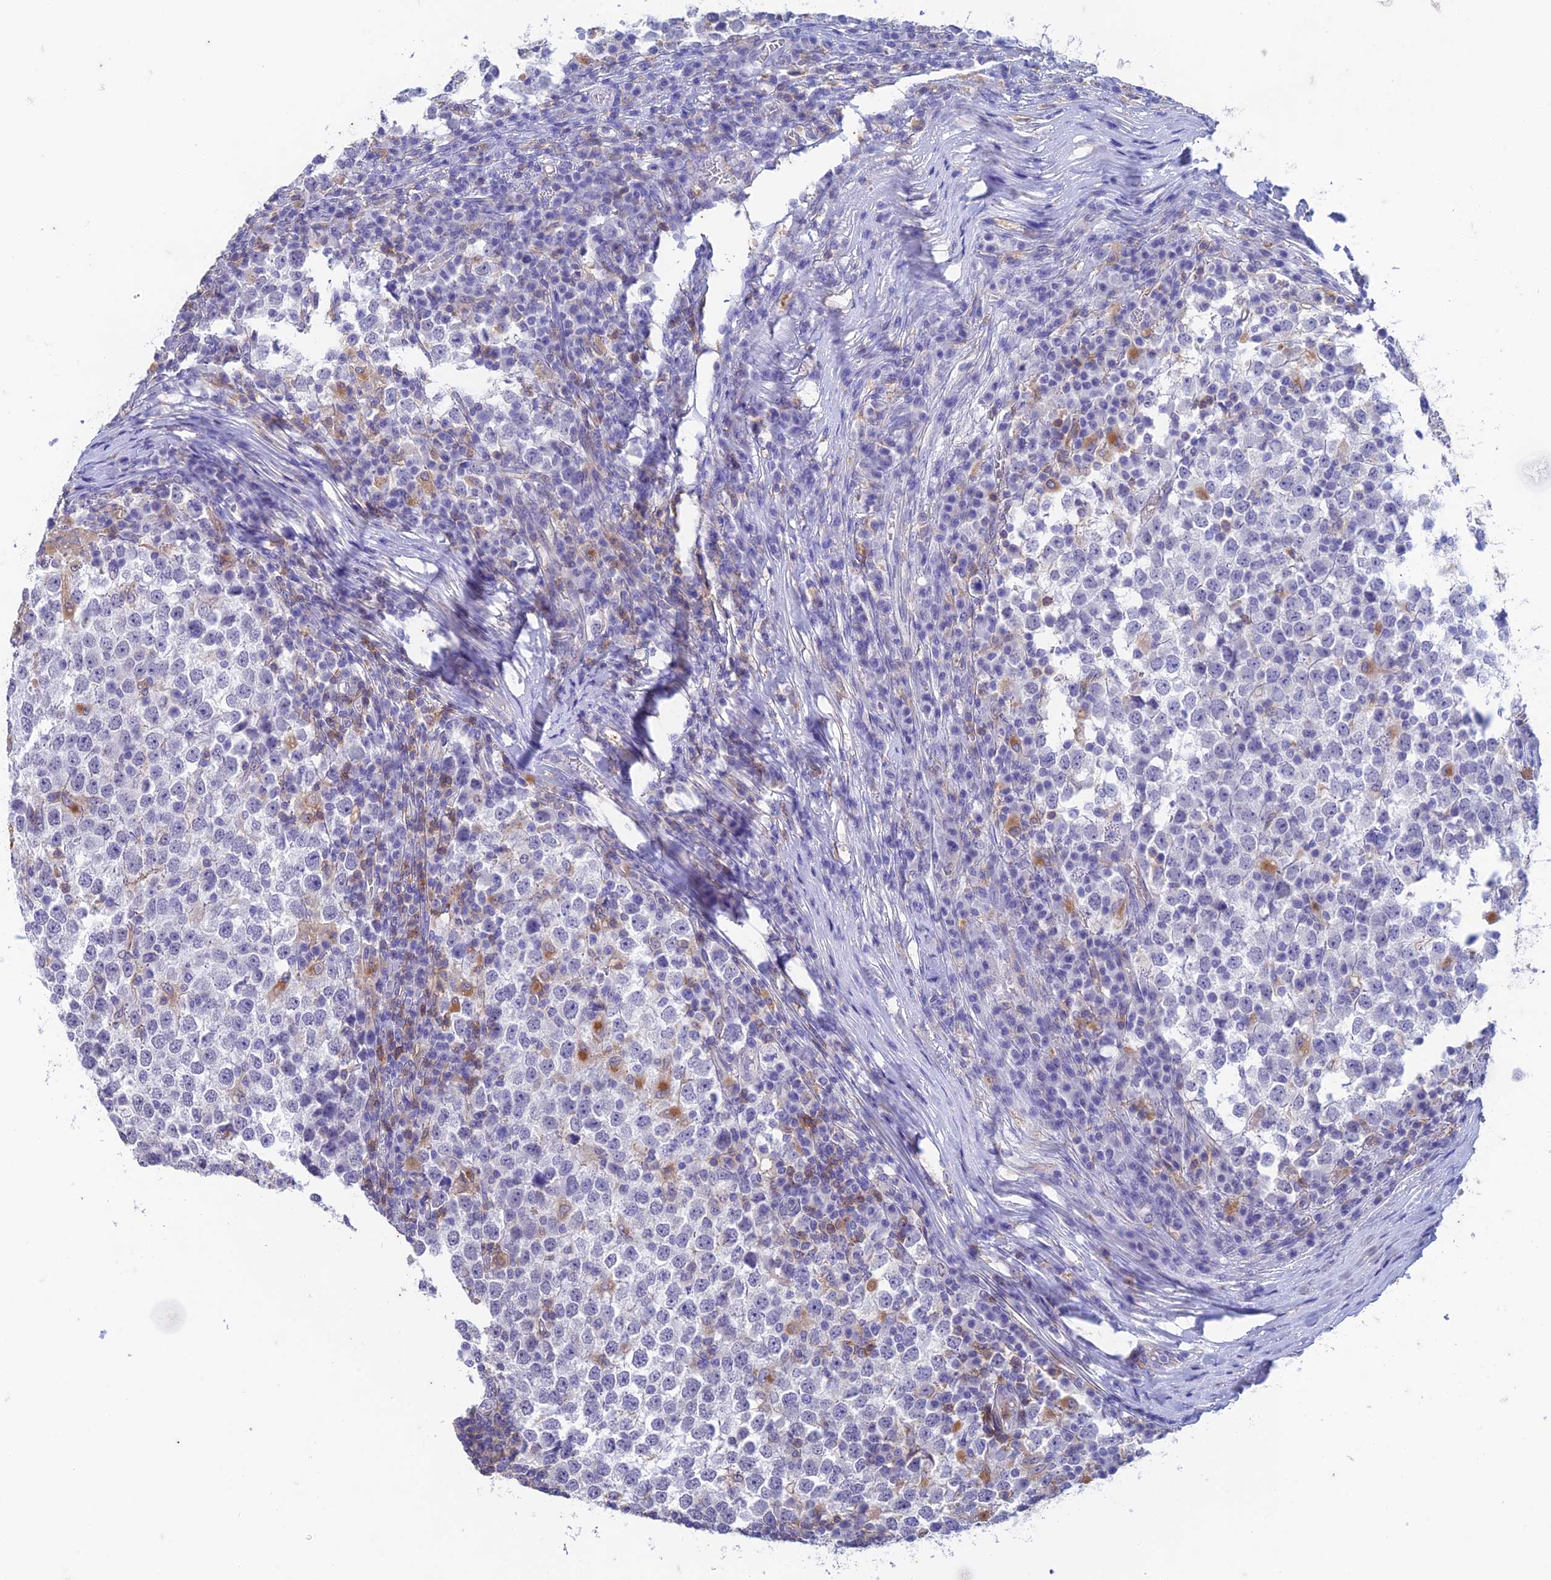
{"staining": {"intensity": "negative", "quantity": "none", "location": "none"}, "tissue": "testis cancer", "cell_type": "Tumor cells", "image_type": "cancer", "snomed": [{"axis": "morphology", "description": "Seminoma, NOS"}, {"axis": "topography", "description": "Testis"}], "caption": "Immunohistochemistry (IHC) photomicrograph of testis seminoma stained for a protein (brown), which shows no staining in tumor cells.", "gene": "FGF7", "patient": {"sex": "male", "age": 65}}